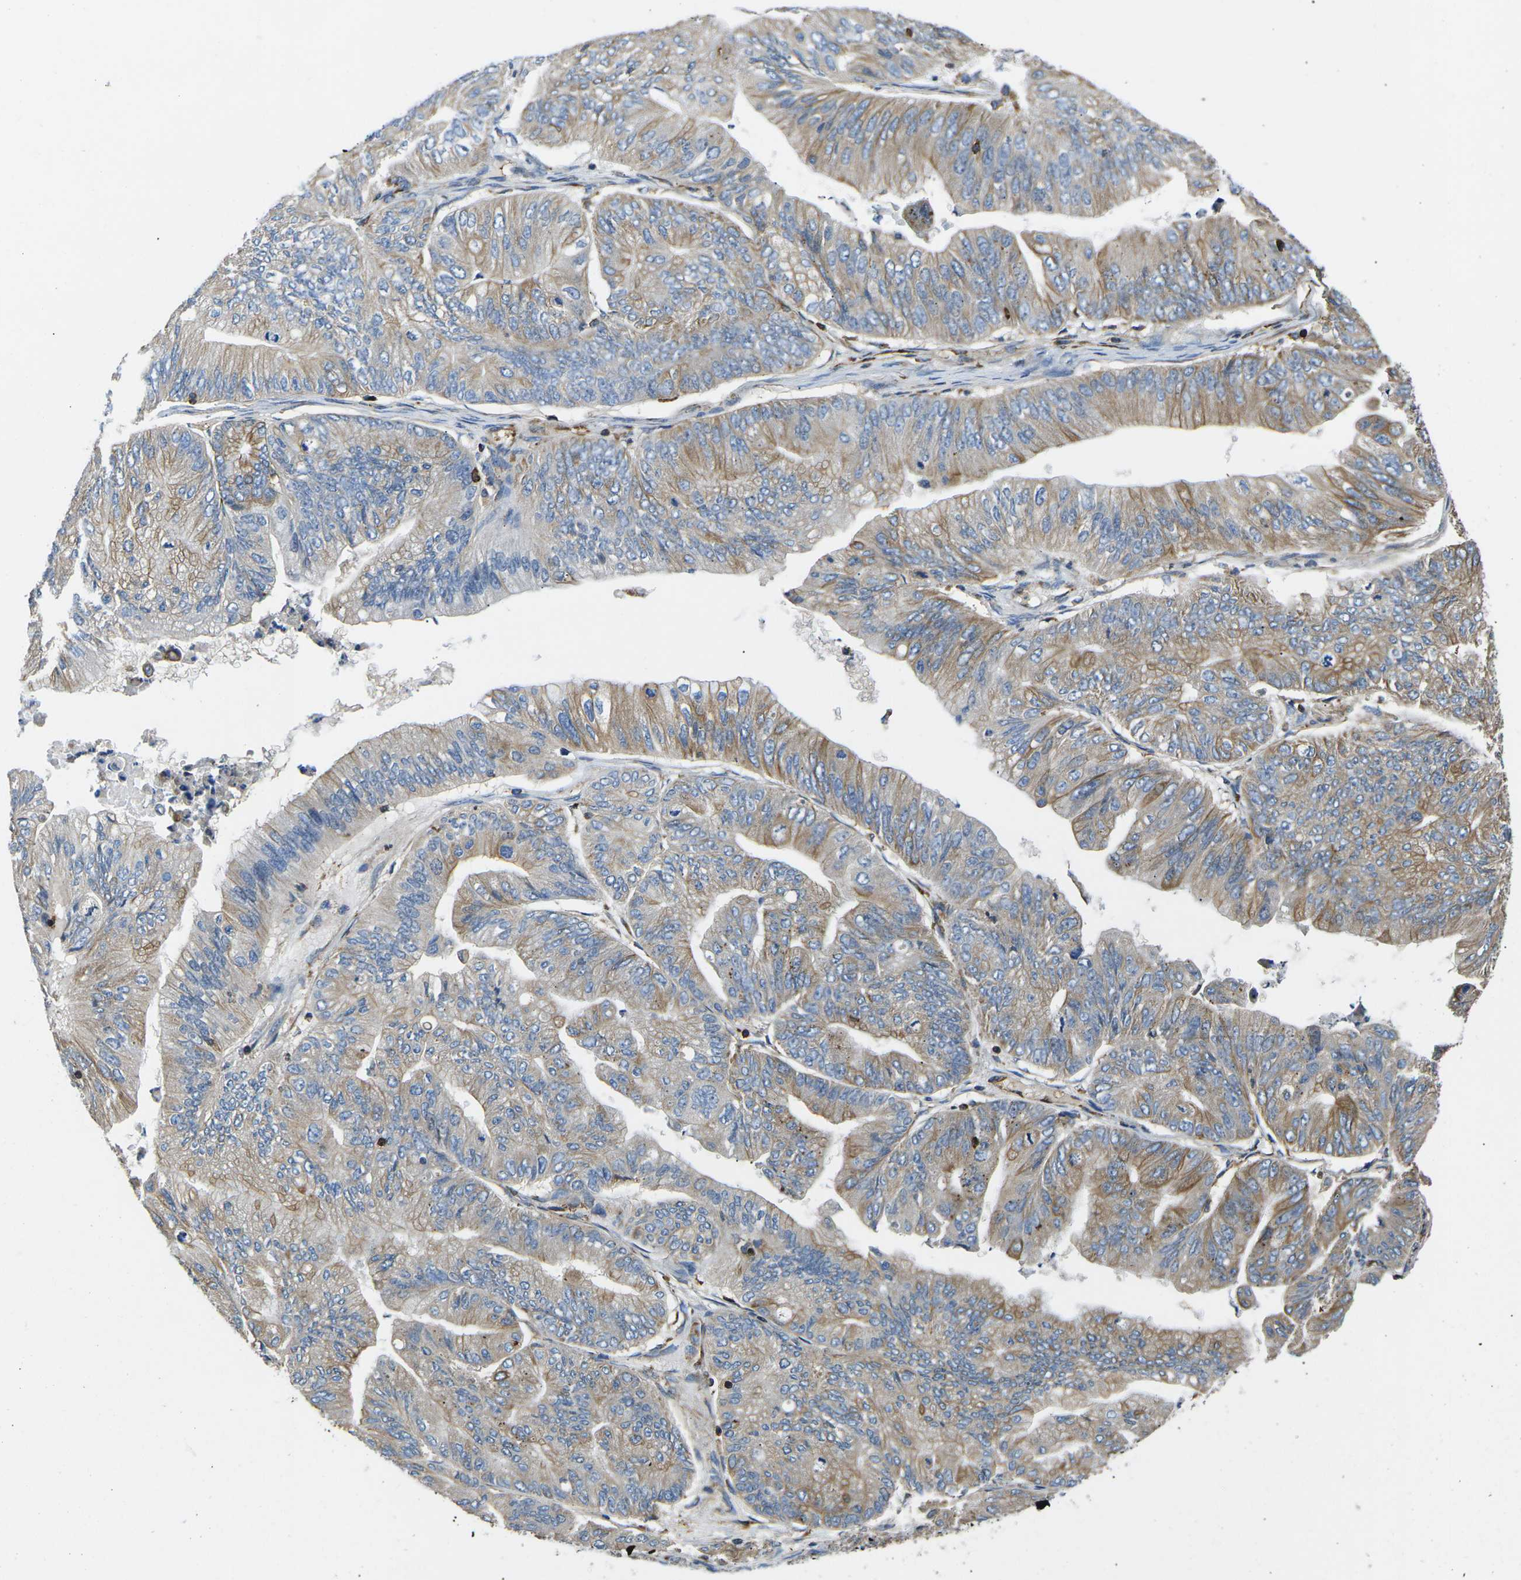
{"staining": {"intensity": "weak", "quantity": ">75%", "location": "cytoplasmic/membranous"}, "tissue": "ovarian cancer", "cell_type": "Tumor cells", "image_type": "cancer", "snomed": [{"axis": "morphology", "description": "Cystadenocarcinoma, mucinous, NOS"}, {"axis": "topography", "description": "Ovary"}], "caption": "Mucinous cystadenocarcinoma (ovarian) tissue displays weak cytoplasmic/membranous expression in about >75% of tumor cells", "gene": "KCNJ15", "patient": {"sex": "female", "age": 61}}